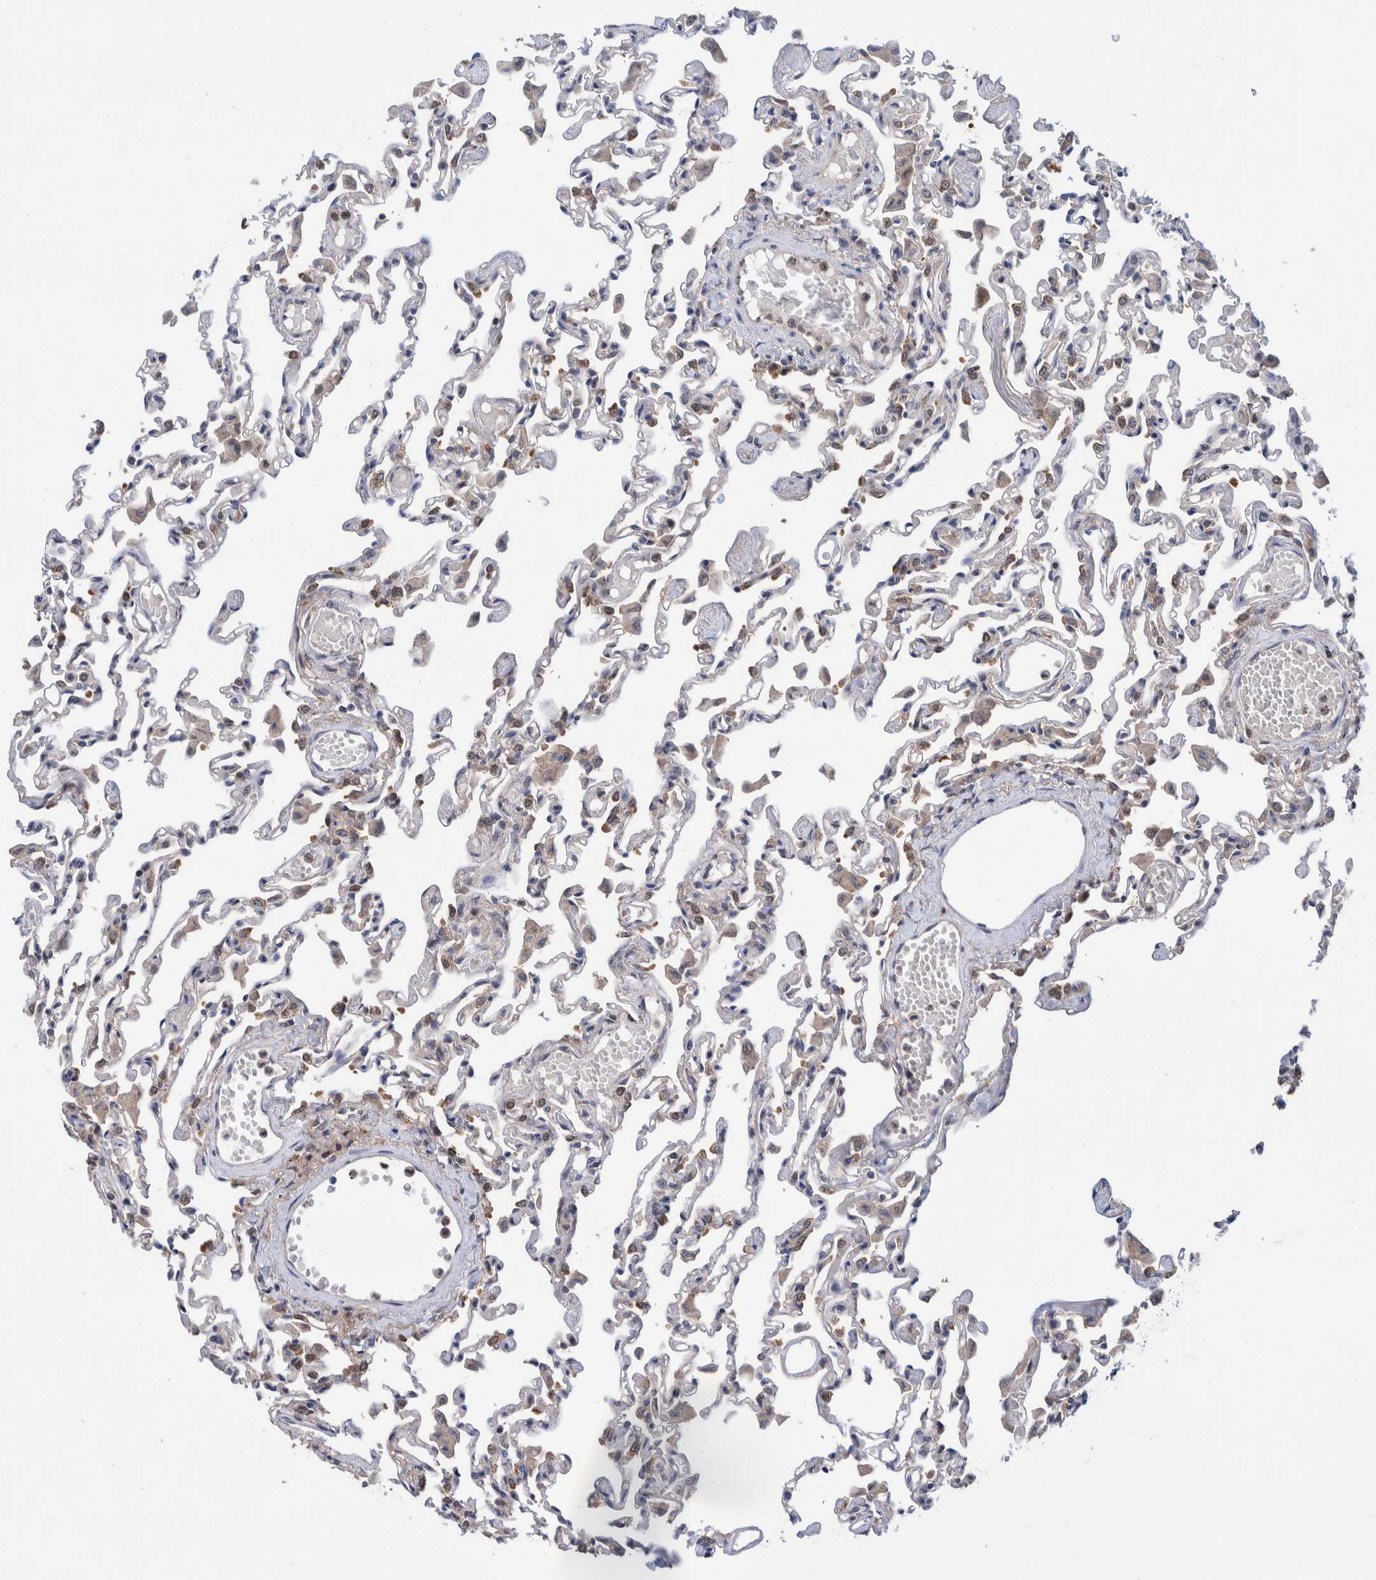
{"staining": {"intensity": "weak", "quantity": "<25%", "location": "cytoplasmic/membranous"}, "tissue": "lung", "cell_type": "Alveolar cells", "image_type": "normal", "snomed": [{"axis": "morphology", "description": "Normal tissue, NOS"}, {"axis": "topography", "description": "Bronchus"}, {"axis": "topography", "description": "Lung"}], "caption": "Immunohistochemical staining of normal human lung displays no significant expression in alveolar cells. Nuclei are stained in blue.", "gene": "PFAS", "patient": {"sex": "female", "age": 49}}